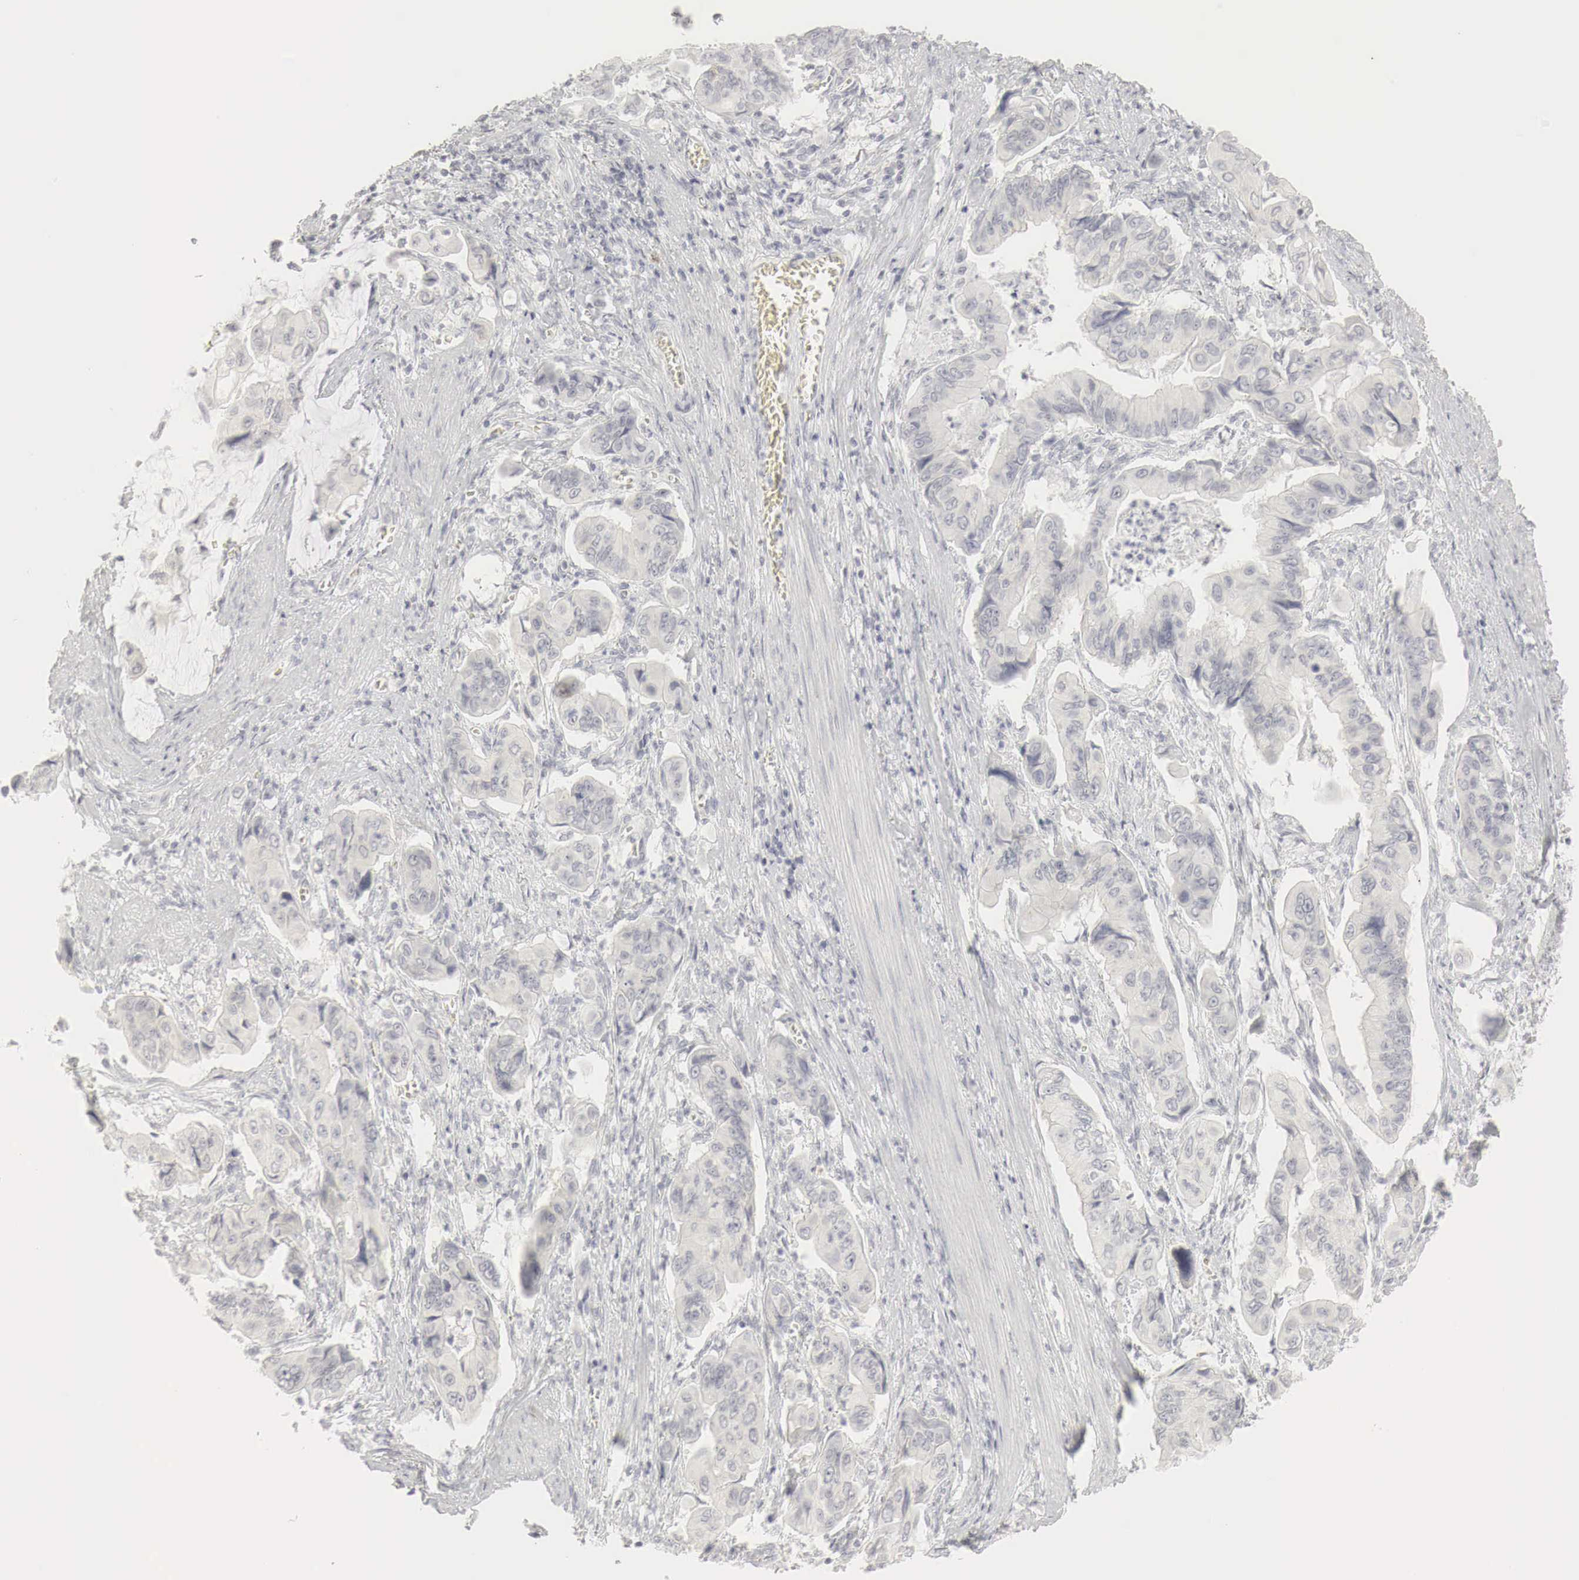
{"staining": {"intensity": "negative", "quantity": "none", "location": "none"}, "tissue": "stomach cancer", "cell_type": "Tumor cells", "image_type": "cancer", "snomed": [{"axis": "morphology", "description": "Adenocarcinoma, NOS"}, {"axis": "topography", "description": "Stomach, upper"}], "caption": "Tumor cells show no significant expression in adenocarcinoma (stomach).", "gene": "TP63", "patient": {"sex": "male", "age": 80}}